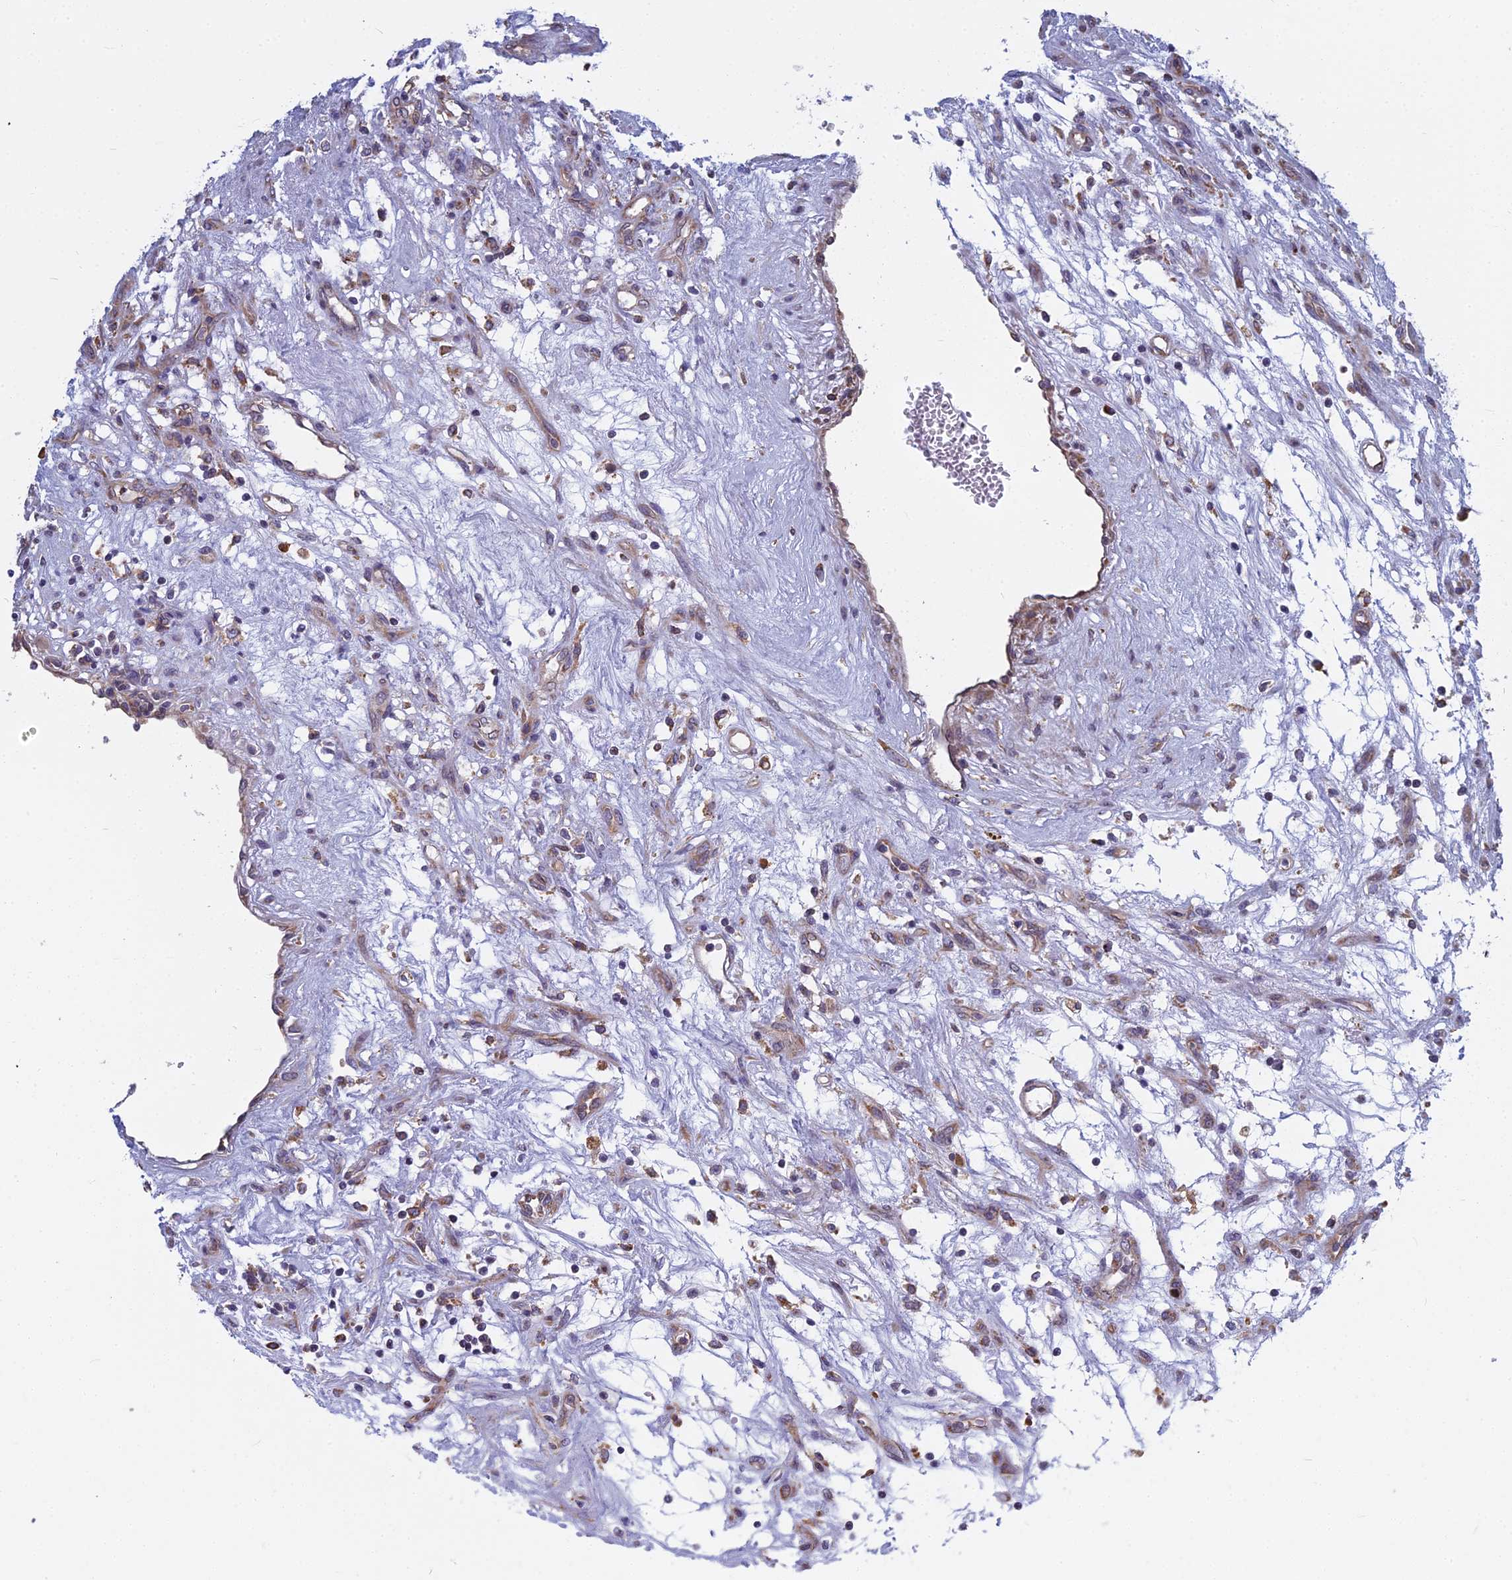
{"staining": {"intensity": "moderate", "quantity": "25%-75%", "location": "cytoplasmic/membranous"}, "tissue": "renal cancer", "cell_type": "Tumor cells", "image_type": "cancer", "snomed": [{"axis": "morphology", "description": "Adenocarcinoma, NOS"}, {"axis": "topography", "description": "Kidney"}], "caption": "Moderate cytoplasmic/membranous expression is appreciated in about 25%-75% of tumor cells in renal cancer.", "gene": "KIAA1143", "patient": {"sex": "female", "age": 57}}